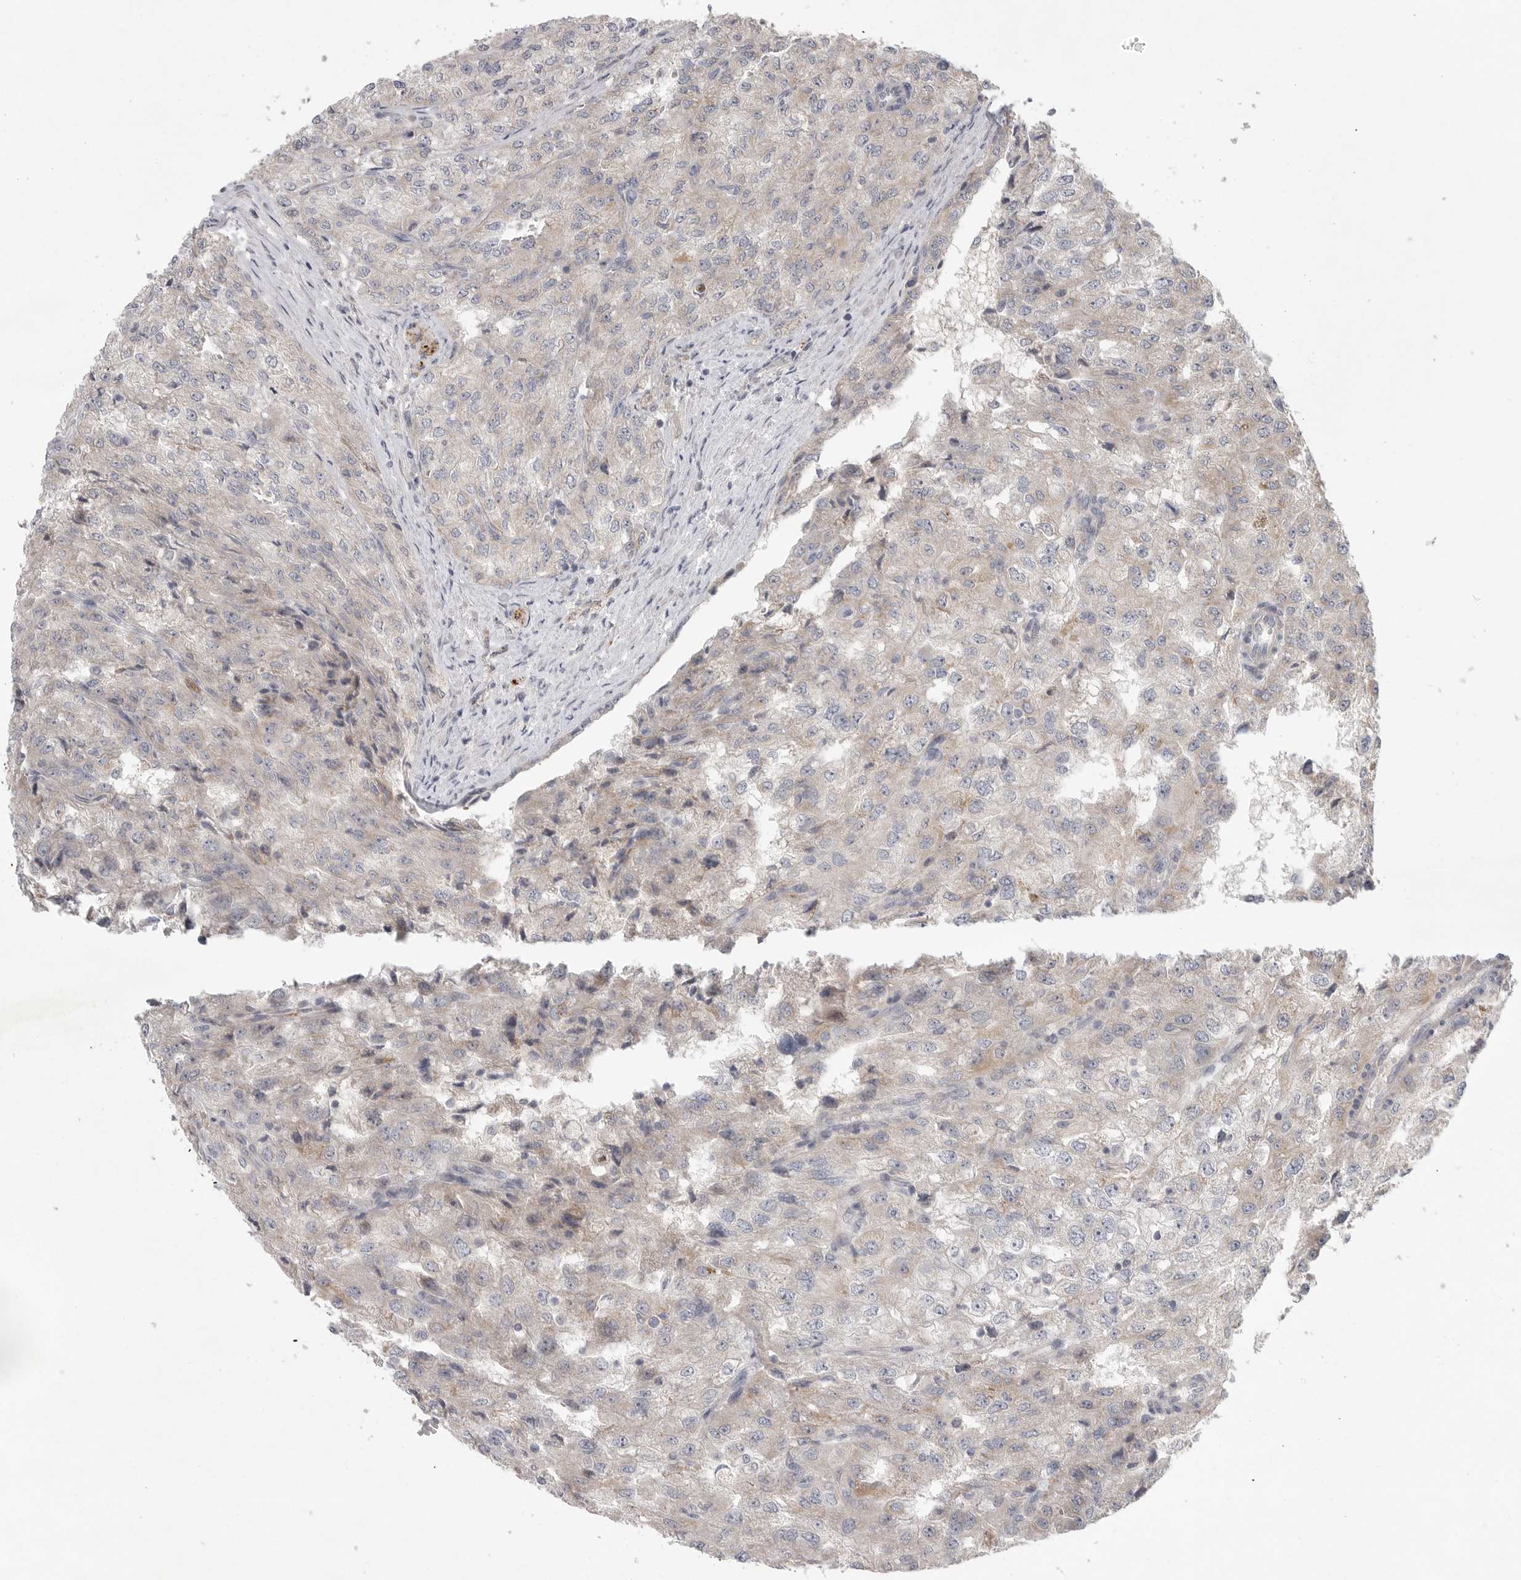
{"staining": {"intensity": "negative", "quantity": "none", "location": "none"}, "tissue": "renal cancer", "cell_type": "Tumor cells", "image_type": "cancer", "snomed": [{"axis": "morphology", "description": "Adenocarcinoma, NOS"}, {"axis": "topography", "description": "Kidney"}], "caption": "Tumor cells show no significant protein expression in renal cancer (adenocarcinoma).", "gene": "FBXO43", "patient": {"sex": "female", "age": 54}}